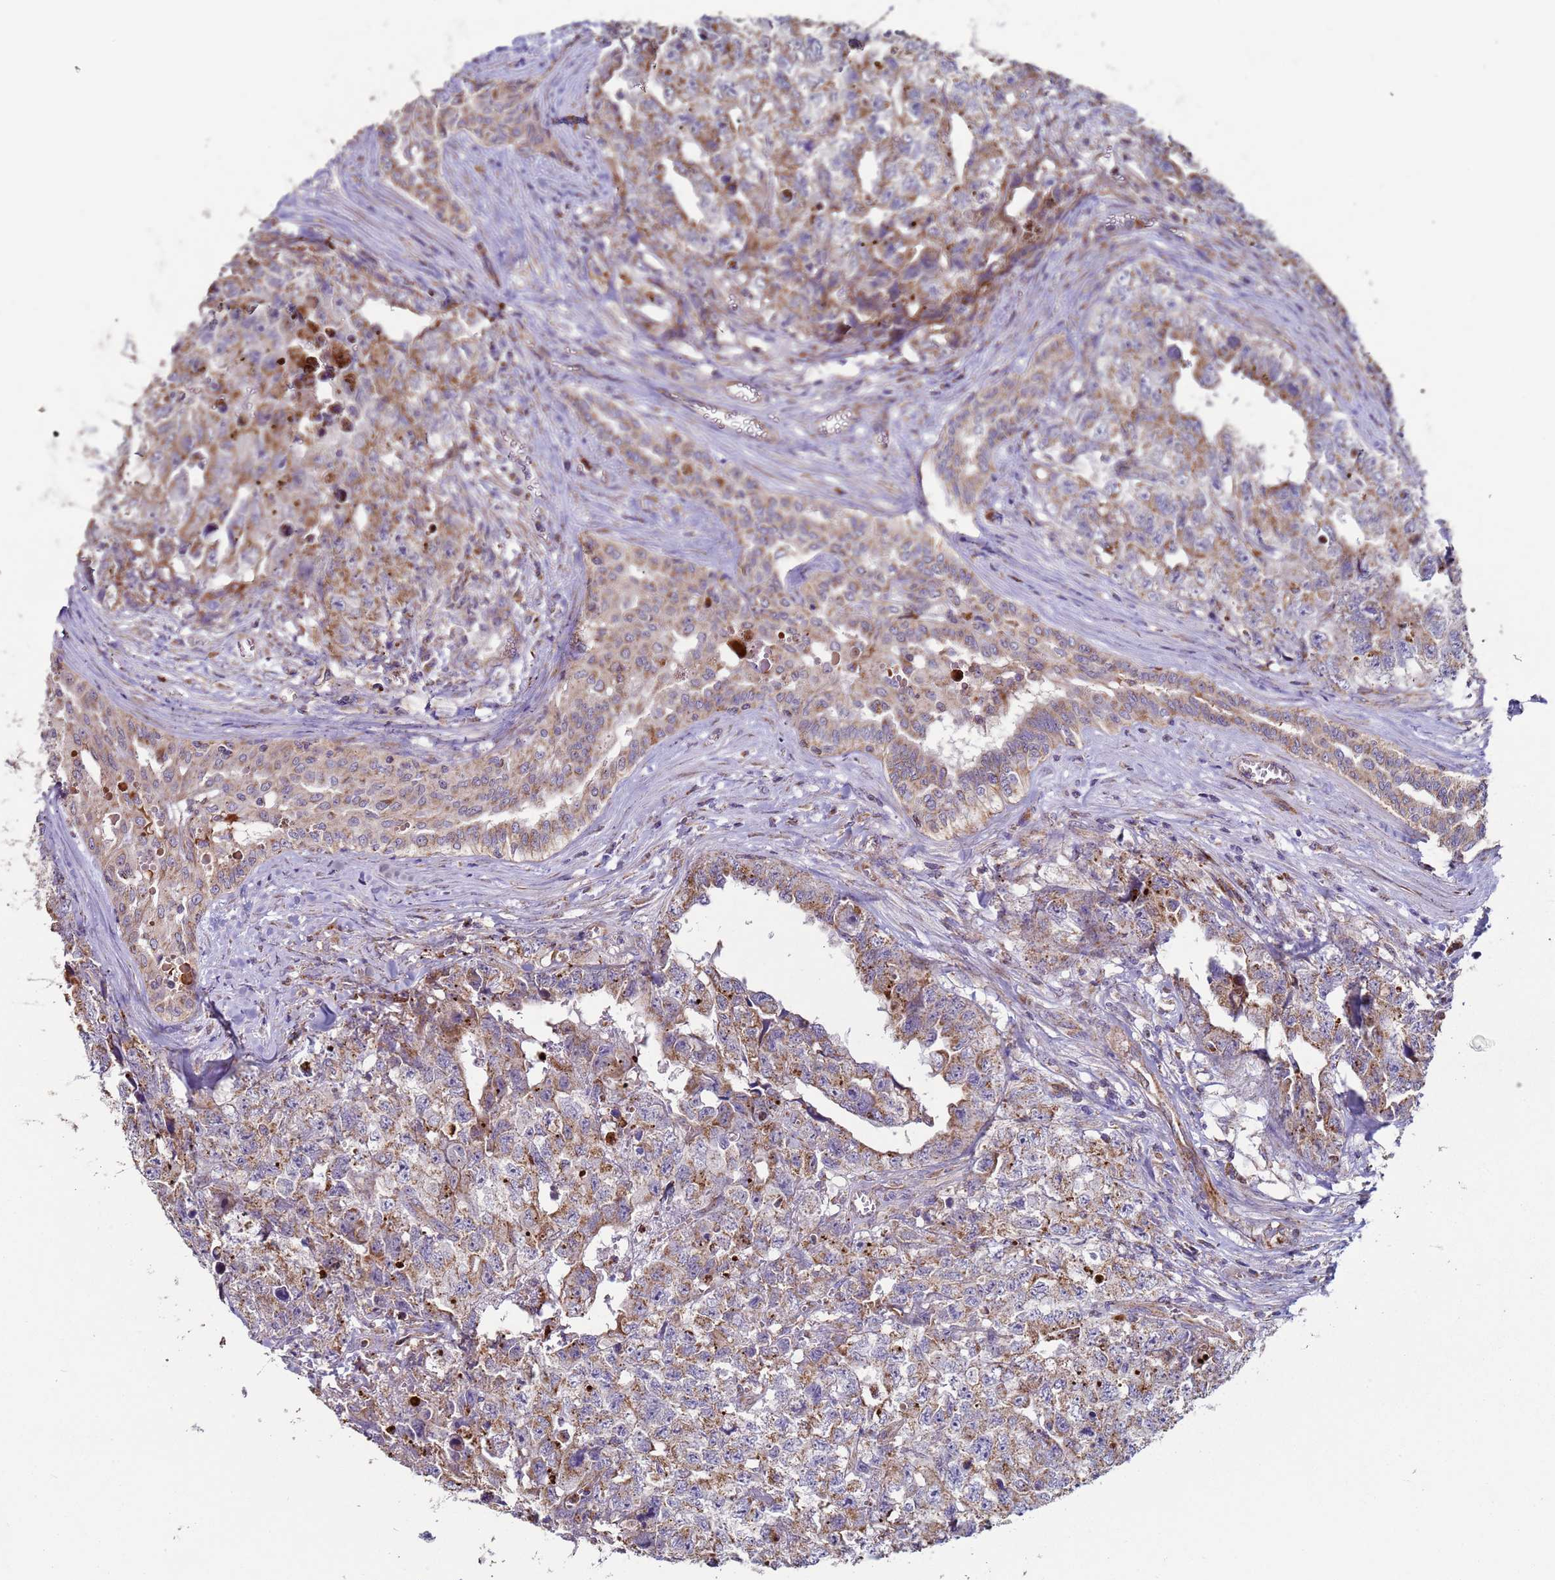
{"staining": {"intensity": "moderate", "quantity": "25%-75%", "location": "cytoplasmic/membranous"}, "tissue": "testis cancer", "cell_type": "Tumor cells", "image_type": "cancer", "snomed": [{"axis": "morphology", "description": "Carcinoma, Embryonal, NOS"}, {"axis": "topography", "description": "Testis"}], "caption": "Immunohistochemical staining of human testis cancer (embryonal carcinoma) demonstrates medium levels of moderate cytoplasmic/membranous protein expression in about 25%-75% of tumor cells. Nuclei are stained in blue.", "gene": "FBXO33", "patient": {"sex": "male", "age": 31}}